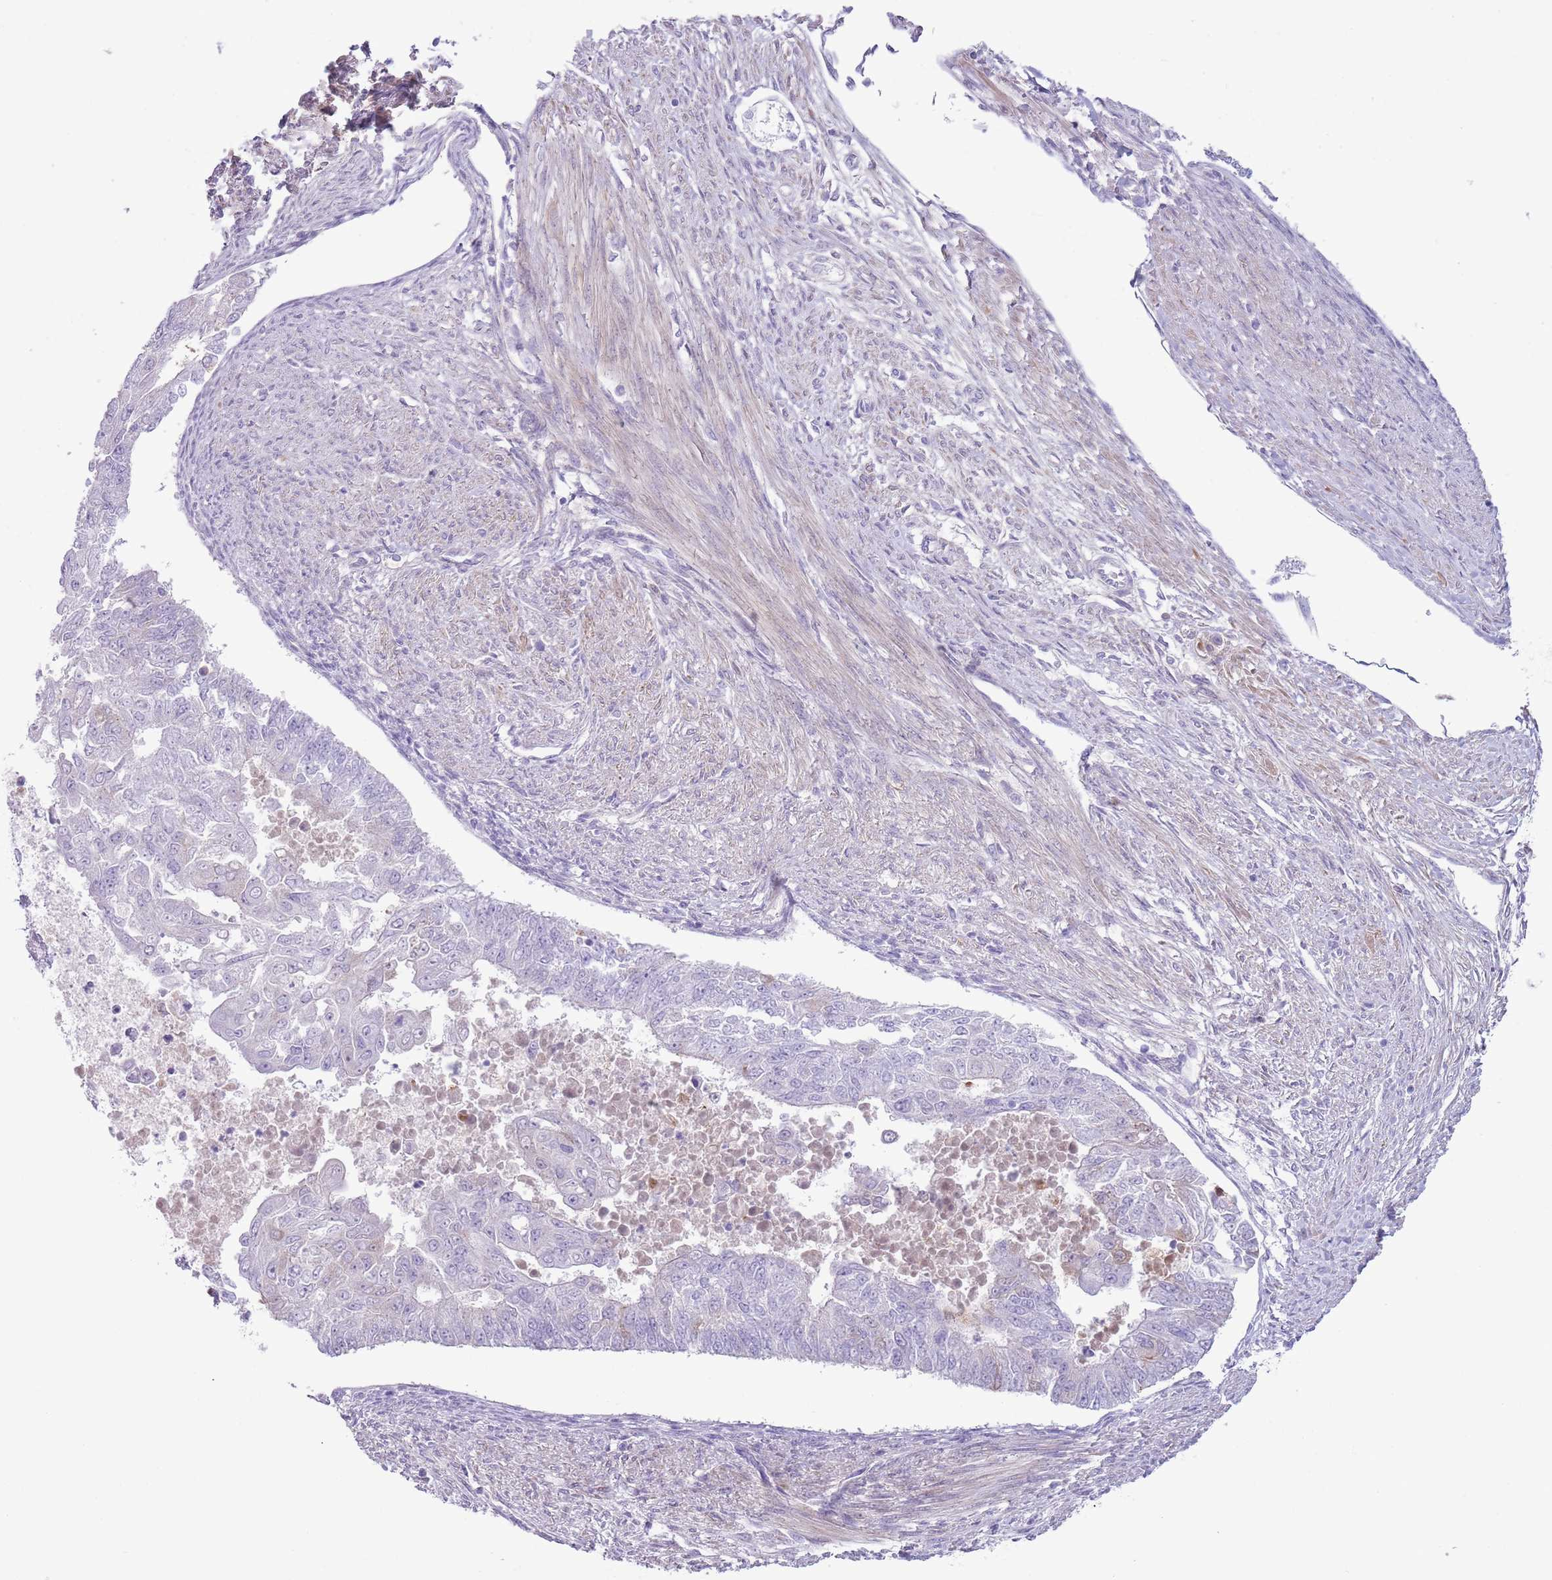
{"staining": {"intensity": "negative", "quantity": "none", "location": "none"}, "tissue": "endometrial cancer", "cell_type": "Tumor cells", "image_type": "cancer", "snomed": [{"axis": "morphology", "description": "Adenocarcinoma, NOS"}, {"axis": "topography", "description": "Endometrium"}], "caption": "Endometrial cancer (adenocarcinoma) stained for a protein using immunohistochemistry reveals no positivity tumor cells.", "gene": "CFH", "patient": {"sex": "female", "age": 32}}